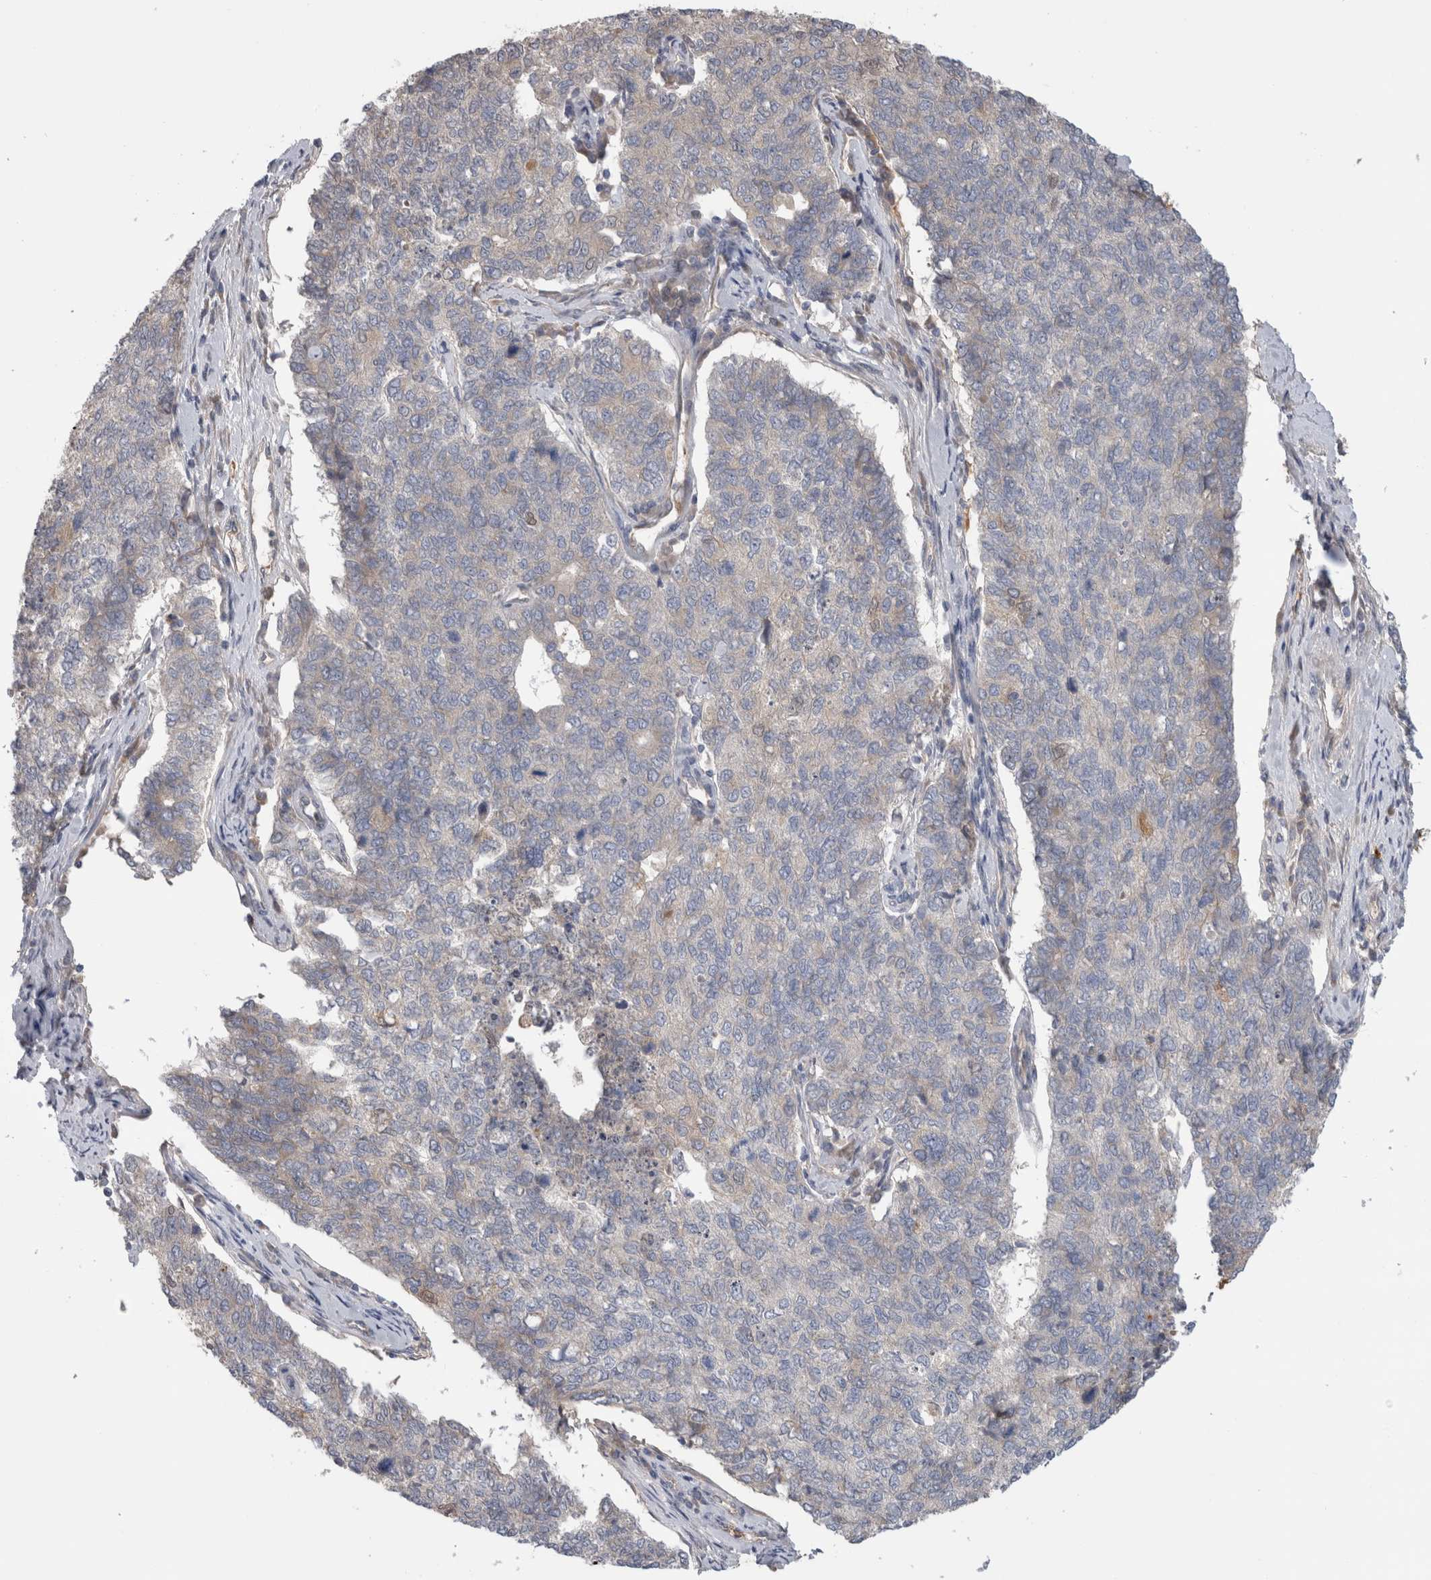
{"staining": {"intensity": "weak", "quantity": "<25%", "location": "cytoplasmic/membranous"}, "tissue": "cervical cancer", "cell_type": "Tumor cells", "image_type": "cancer", "snomed": [{"axis": "morphology", "description": "Squamous cell carcinoma, NOS"}, {"axis": "topography", "description": "Cervix"}], "caption": "A histopathology image of human squamous cell carcinoma (cervical) is negative for staining in tumor cells.", "gene": "TBCE", "patient": {"sex": "female", "age": 63}}